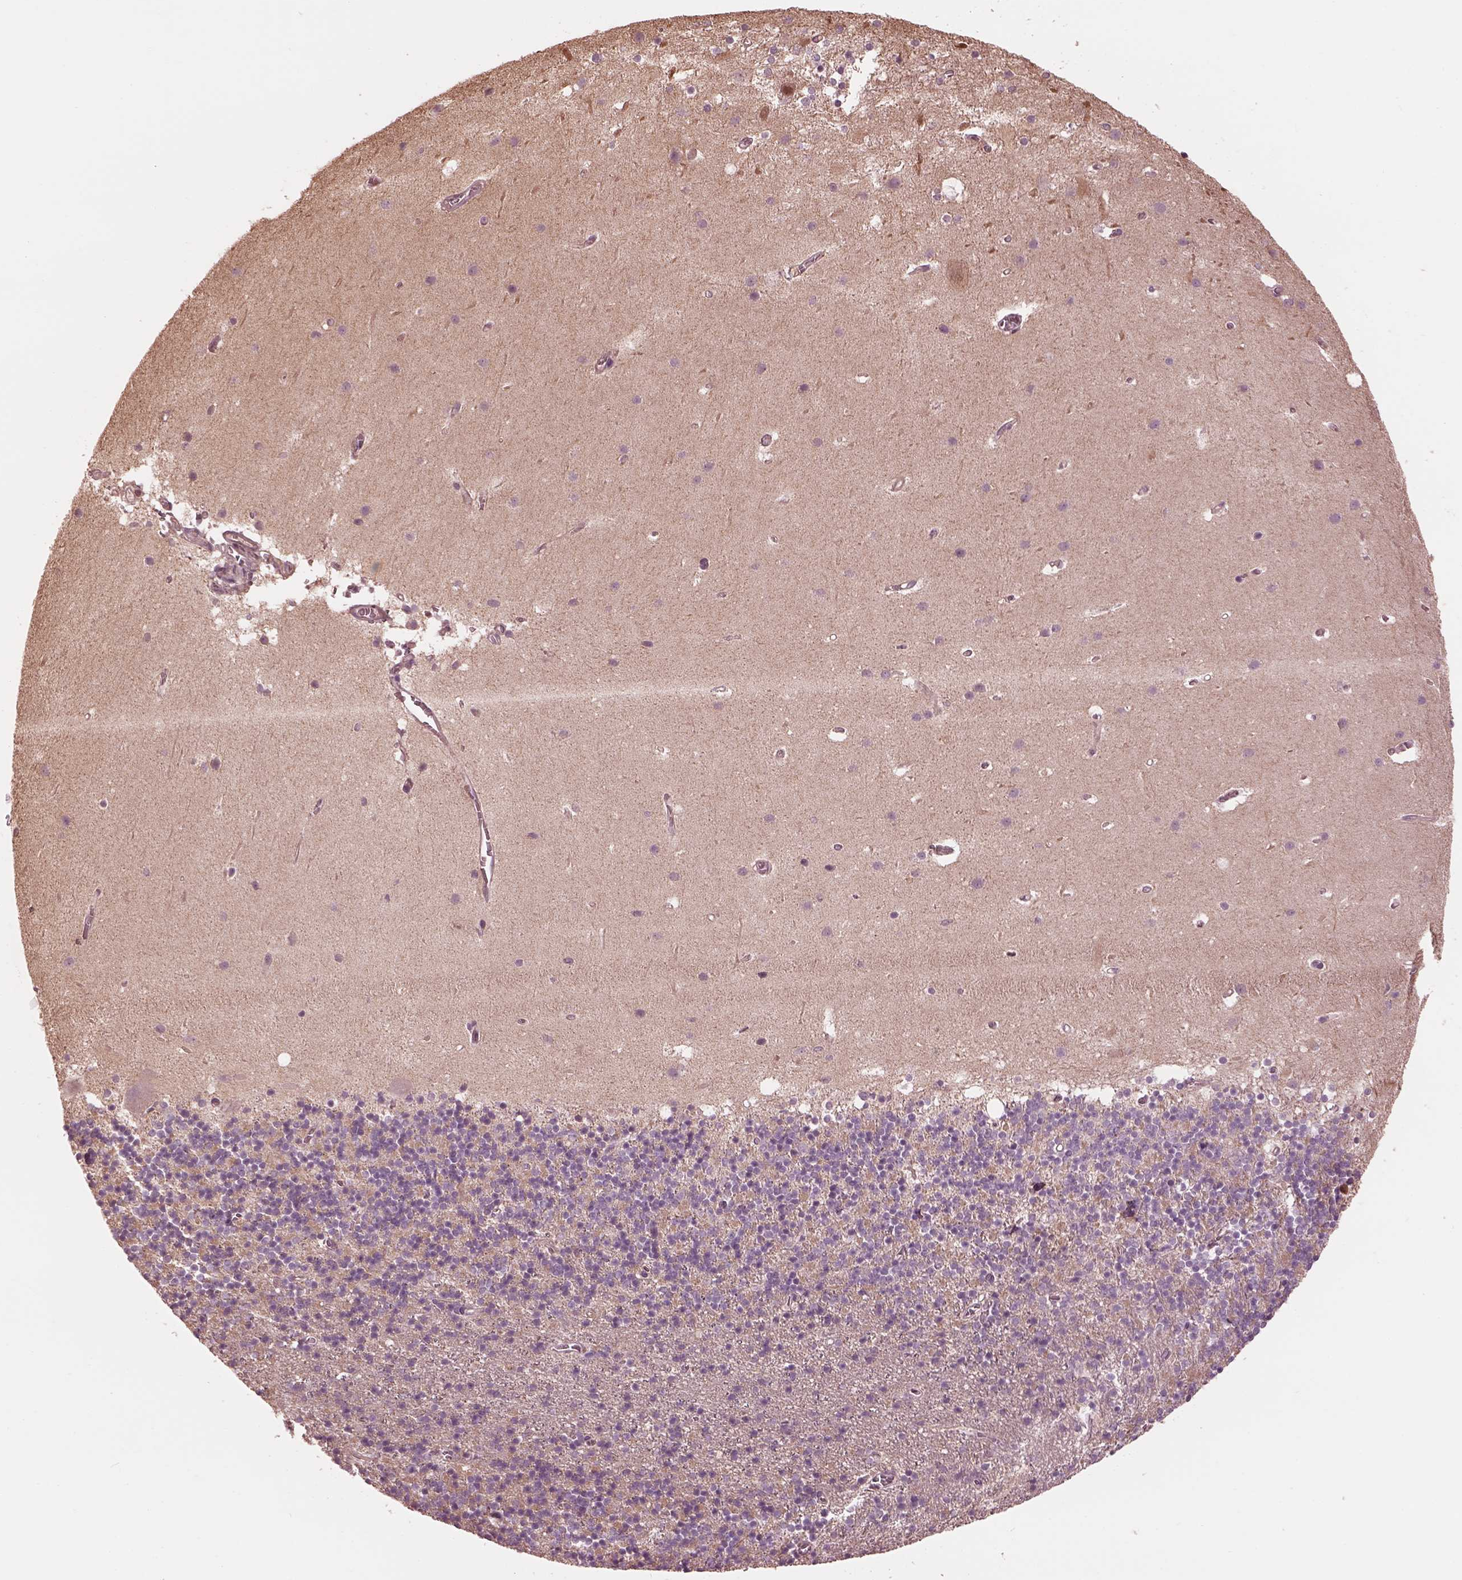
{"staining": {"intensity": "negative", "quantity": "none", "location": "none"}, "tissue": "cerebellum", "cell_type": "Cells in granular layer", "image_type": "normal", "snomed": [{"axis": "morphology", "description": "Normal tissue, NOS"}, {"axis": "topography", "description": "Cerebellum"}], "caption": "Cerebellum was stained to show a protein in brown. There is no significant staining in cells in granular layer. (DAB IHC, high magnification).", "gene": "STK33", "patient": {"sex": "male", "age": 70}}